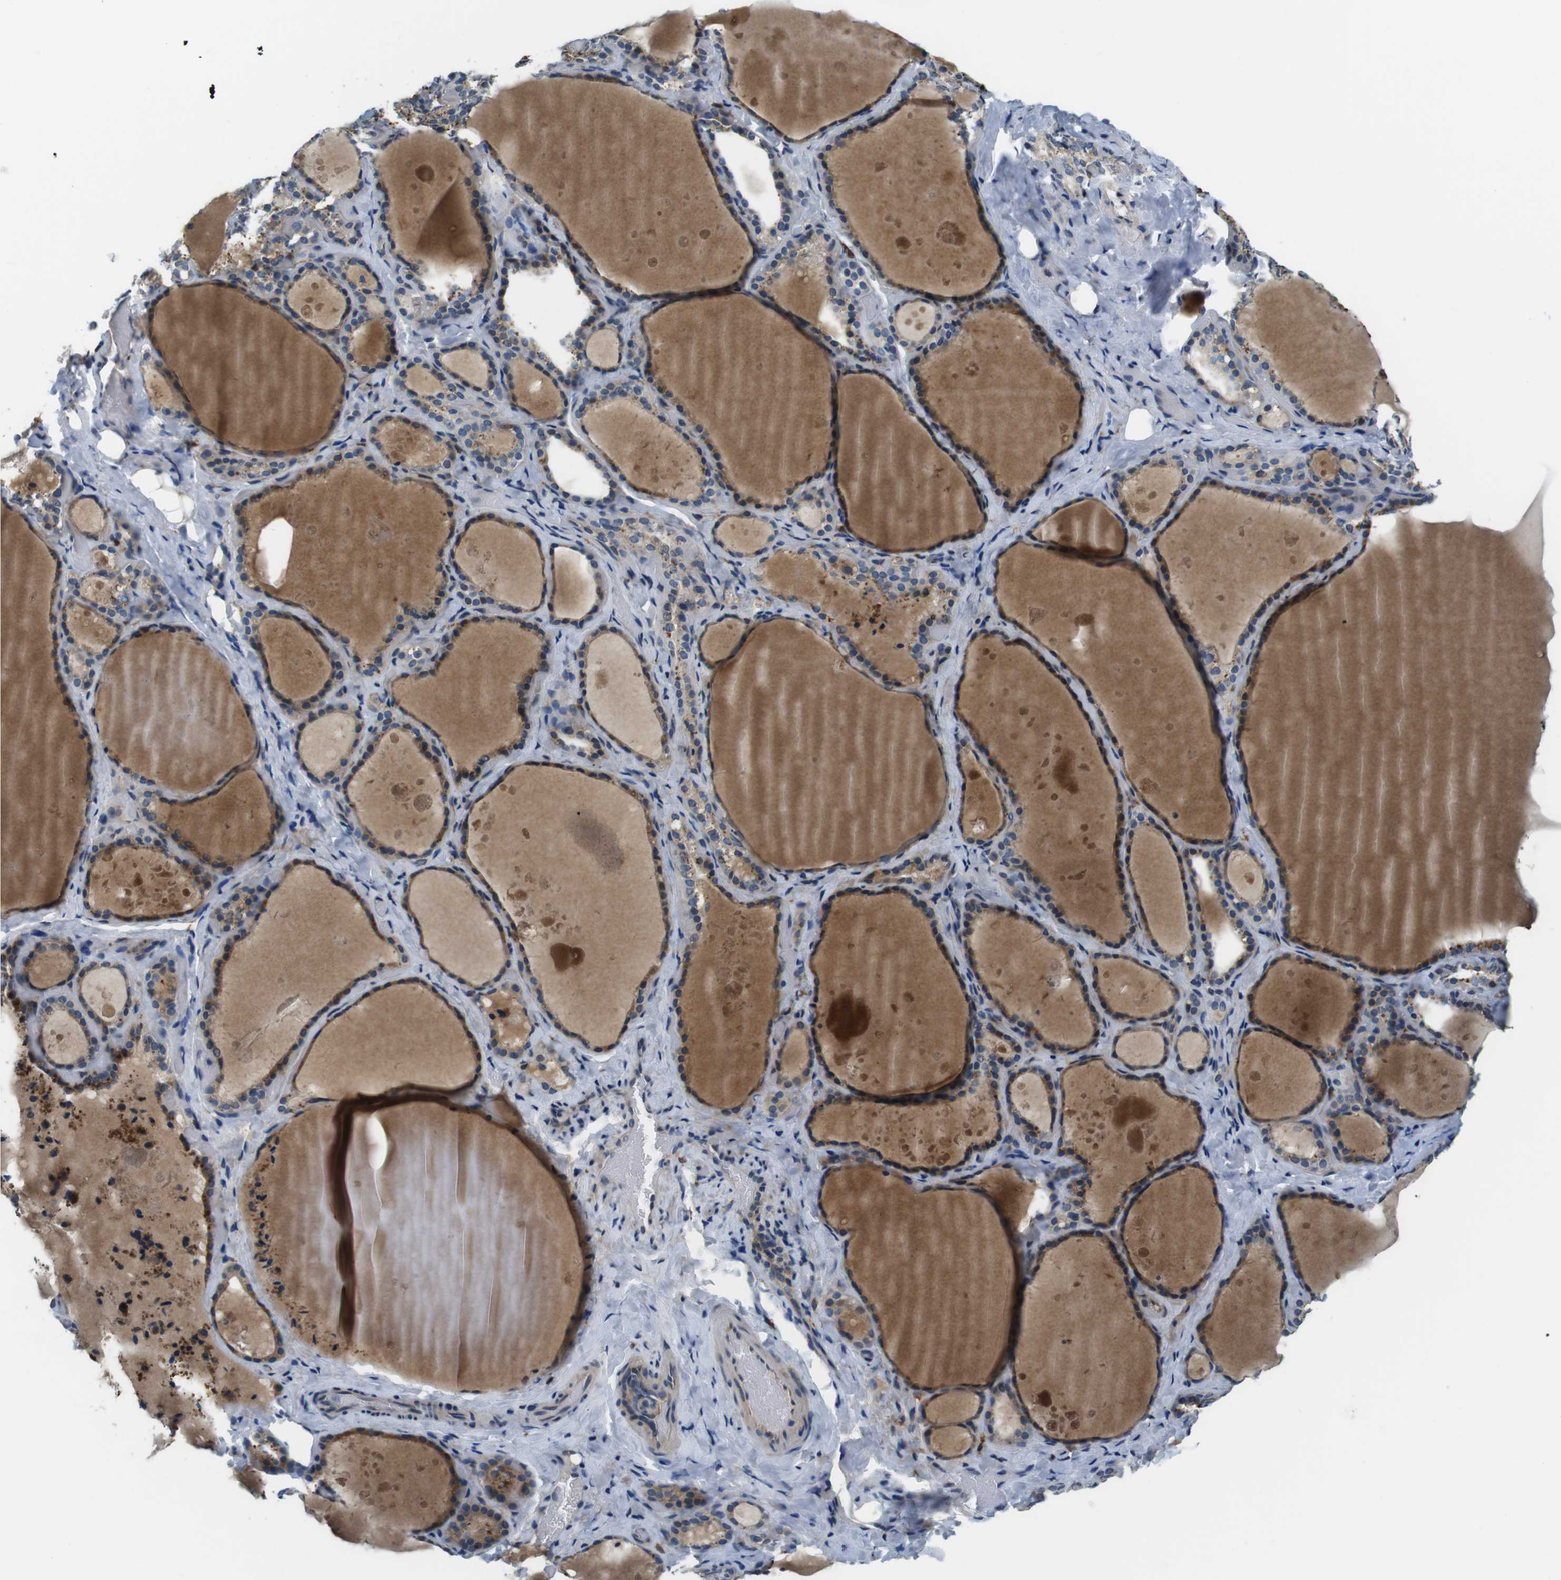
{"staining": {"intensity": "moderate", "quantity": ">75%", "location": "cytoplasmic/membranous"}, "tissue": "thyroid gland", "cell_type": "Glandular cells", "image_type": "normal", "snomed": [{"axis": "morphology", "description": "Normal tissue, NOS"}, {"axis": "topography", "description": "Thyroid gland"}], "caption": "Immunohistochemical staining of normal human thyroid gland reveals medium levels of moderate cytoplasmic/membranous expression in about >75% of glandular cells. (IHC, brightfield microscopy, high magnification).", "gene": "CD163L1", "patient": {"sex": "female", "age": 44}}